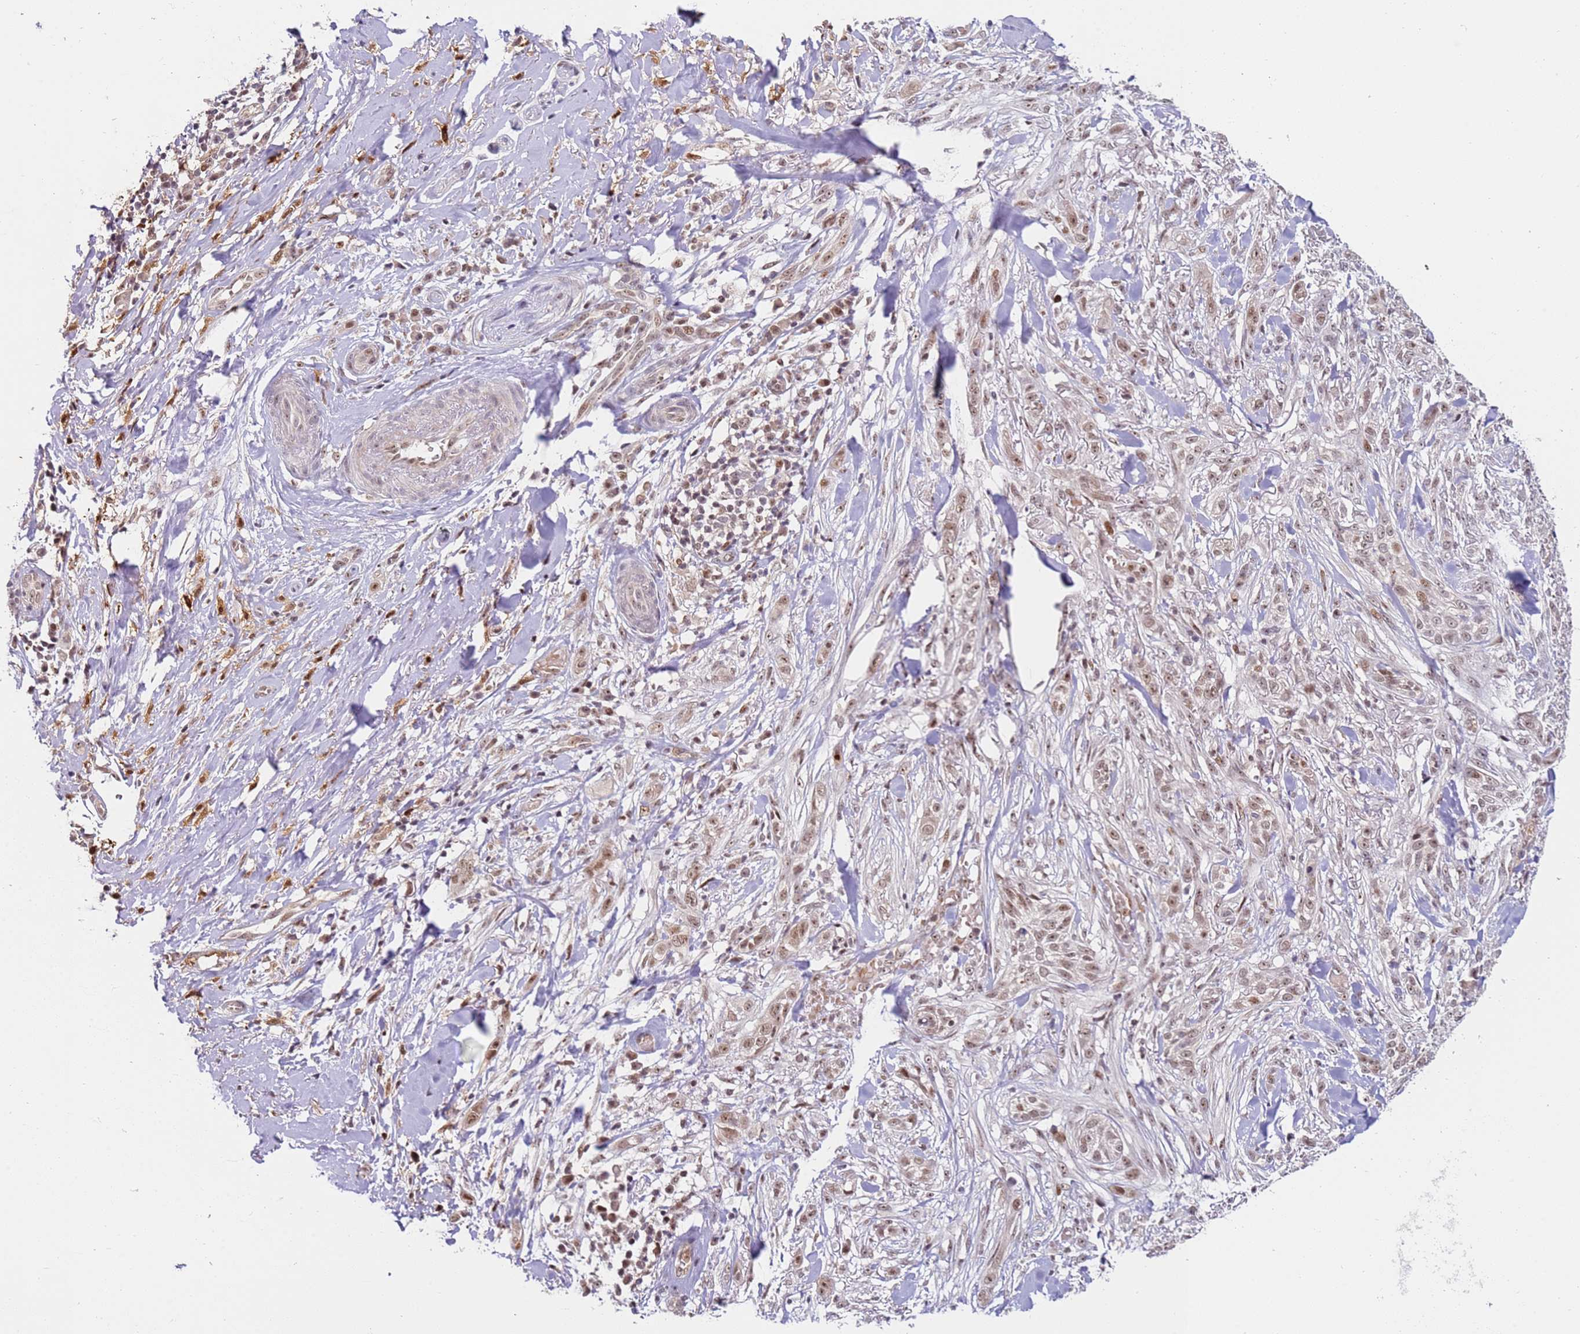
{"staining": {"intensity": "moderate", "quantity": ">75%", "location": "nuclear"}, "tissue": "skin cancer", "cell_type": "Tumor cells", "image_type": "cancer", "snomed": [{"axis": "morphology", "description": "Basal cell carcinoma"}, {"axis": "topography", "description": "Skin"}], "caption": "Immunohistochemical staining of human skin cancer (basal cell carcinoma) demonstrates medium levels of moderate nuclear protein positivity in about >75% of tumor cells.", "gene": "LGALSL", "patient": {"sex": "male", "age": 72}}